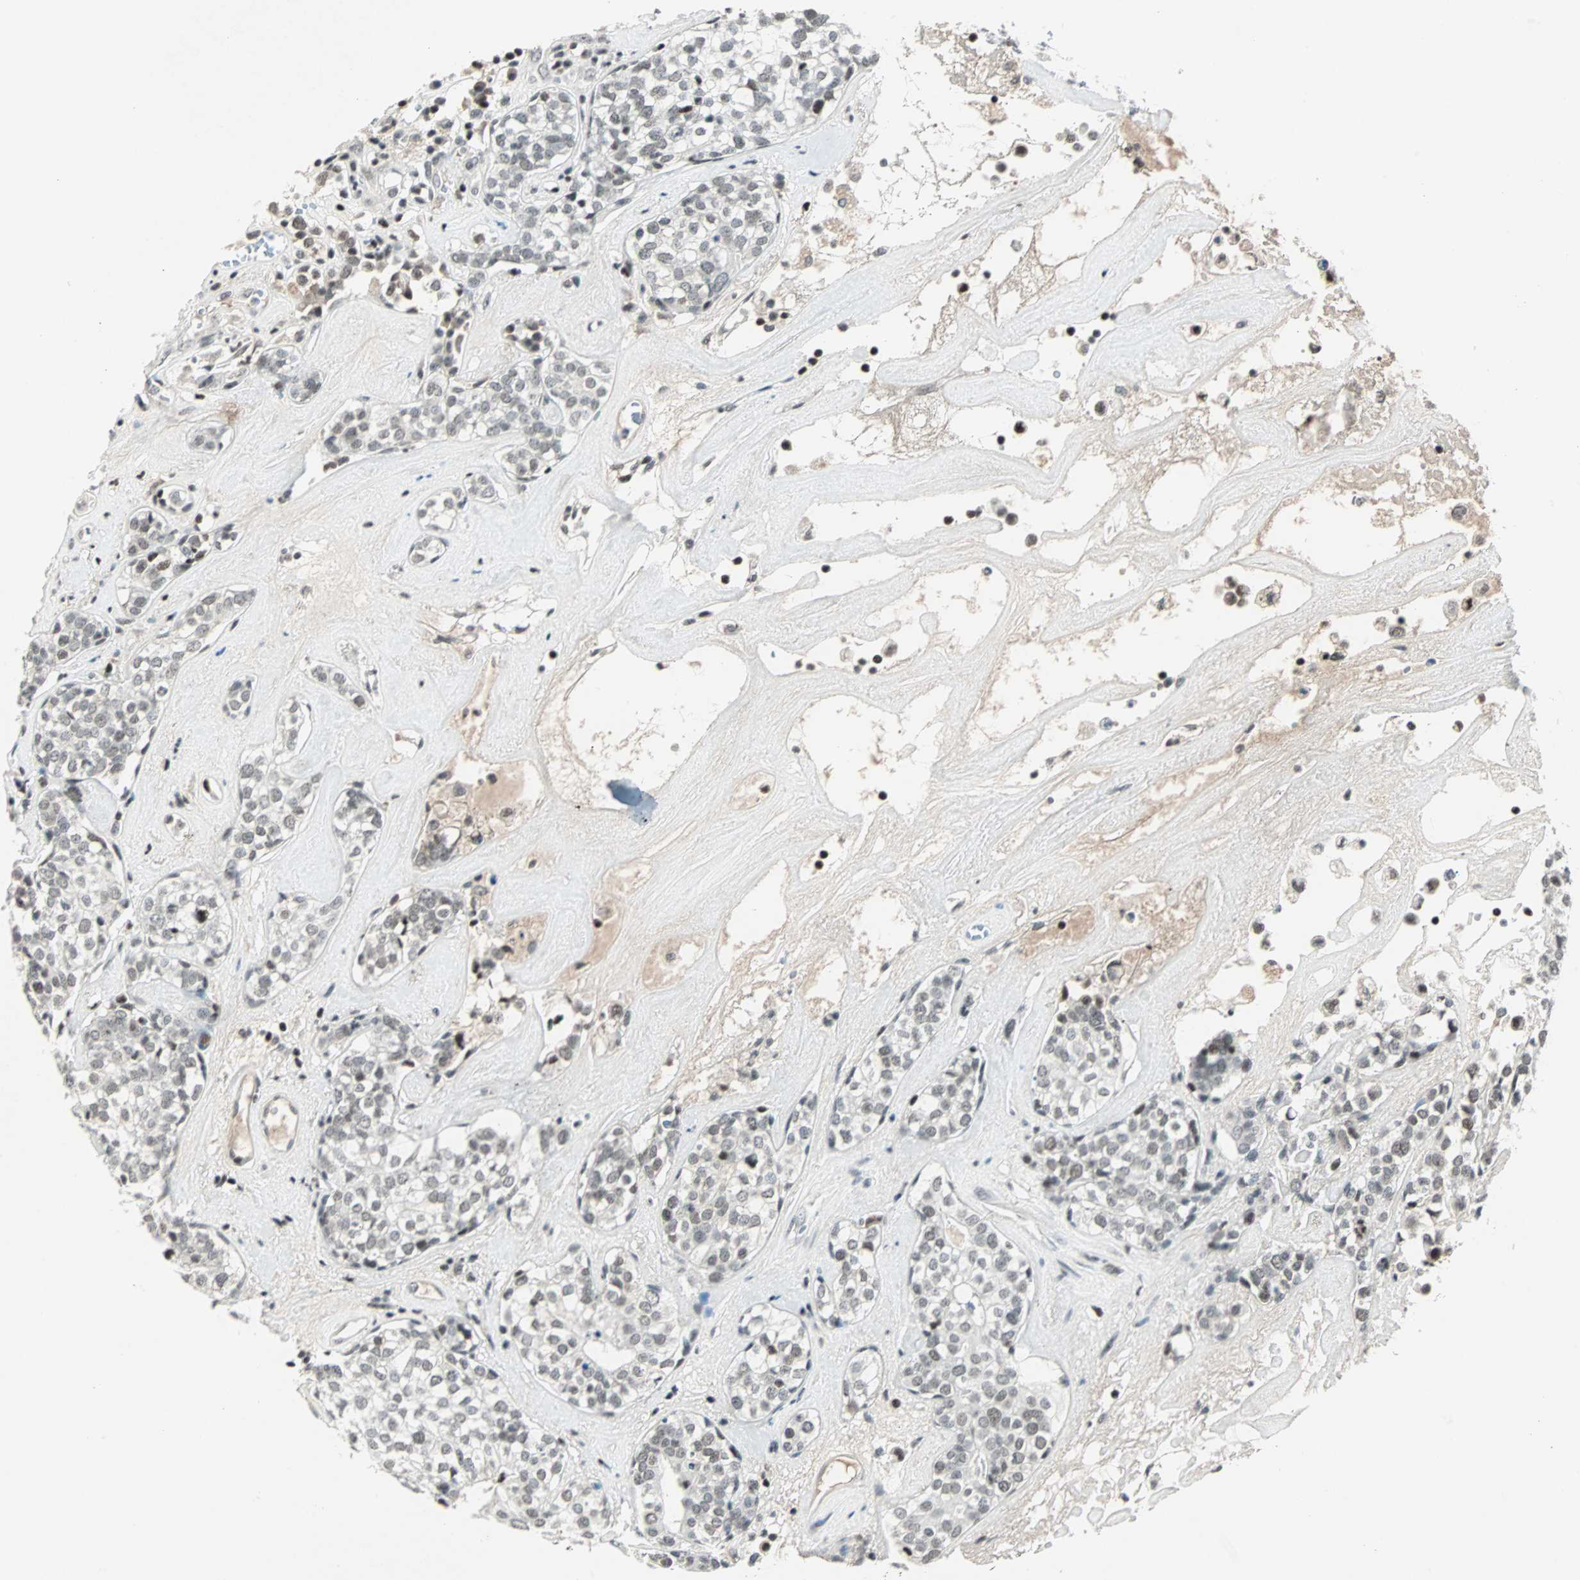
{"staining": {"intensity": "weak", "quantity": ">75%", "location": "nuclear"}, "tissue": "head and neck cancer", "cell_type": "Tumor cells", "image_type": "cancer", "snomed": [{"axis": "morphology", "description": "Adenocarcinoma, NOS"}, {"axis": "topography", "description": "Salivary gland"}, {"axis": "topography", "description": "Head-Neck"}], "caption": "Adenocarcinoma (head and neck) stained for a protein (brown) exhibits weak nuclear positive expression in approximately >75% of tumor cells.", "gene": "SIN3A", "patient": {"sex": "female", "age": 65}}